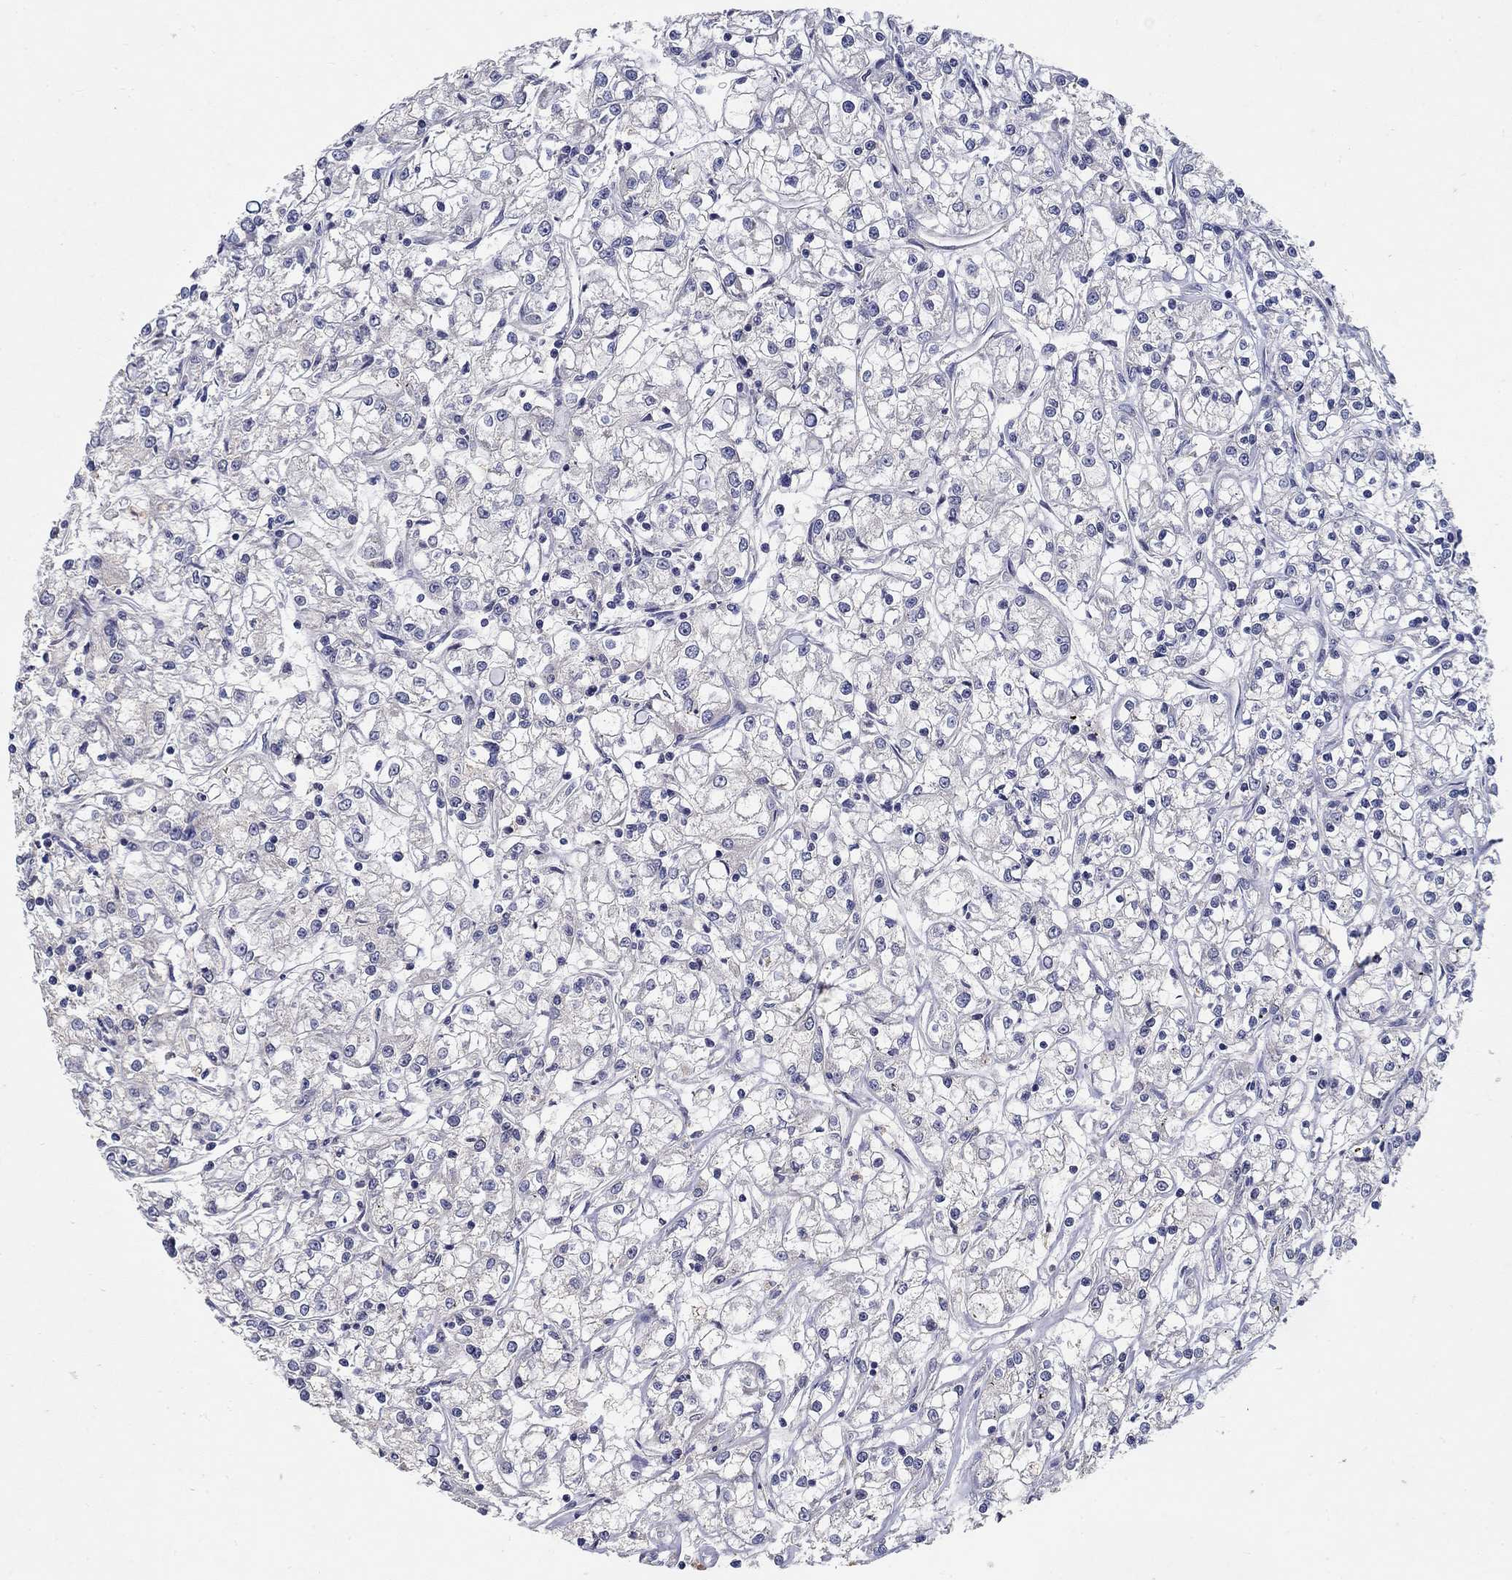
{"staining": {"intensity": "negative", "quantity": "none", "location": "none"}, "tissue": "renal cancer", "cell_type": "Tumor cells", "image_type": "cancer", "snomed": [{"axis": "morphology", "description": "Adenocarcinoma, NOS"}, {"axis": "topography", "description": "Kidney"}], "caption": "Image shows no protein expression in tumor cells of renal adenocarcinoma tissue.", "gene": "PROZ", "patient": {"sex": "female", "age": 59}}